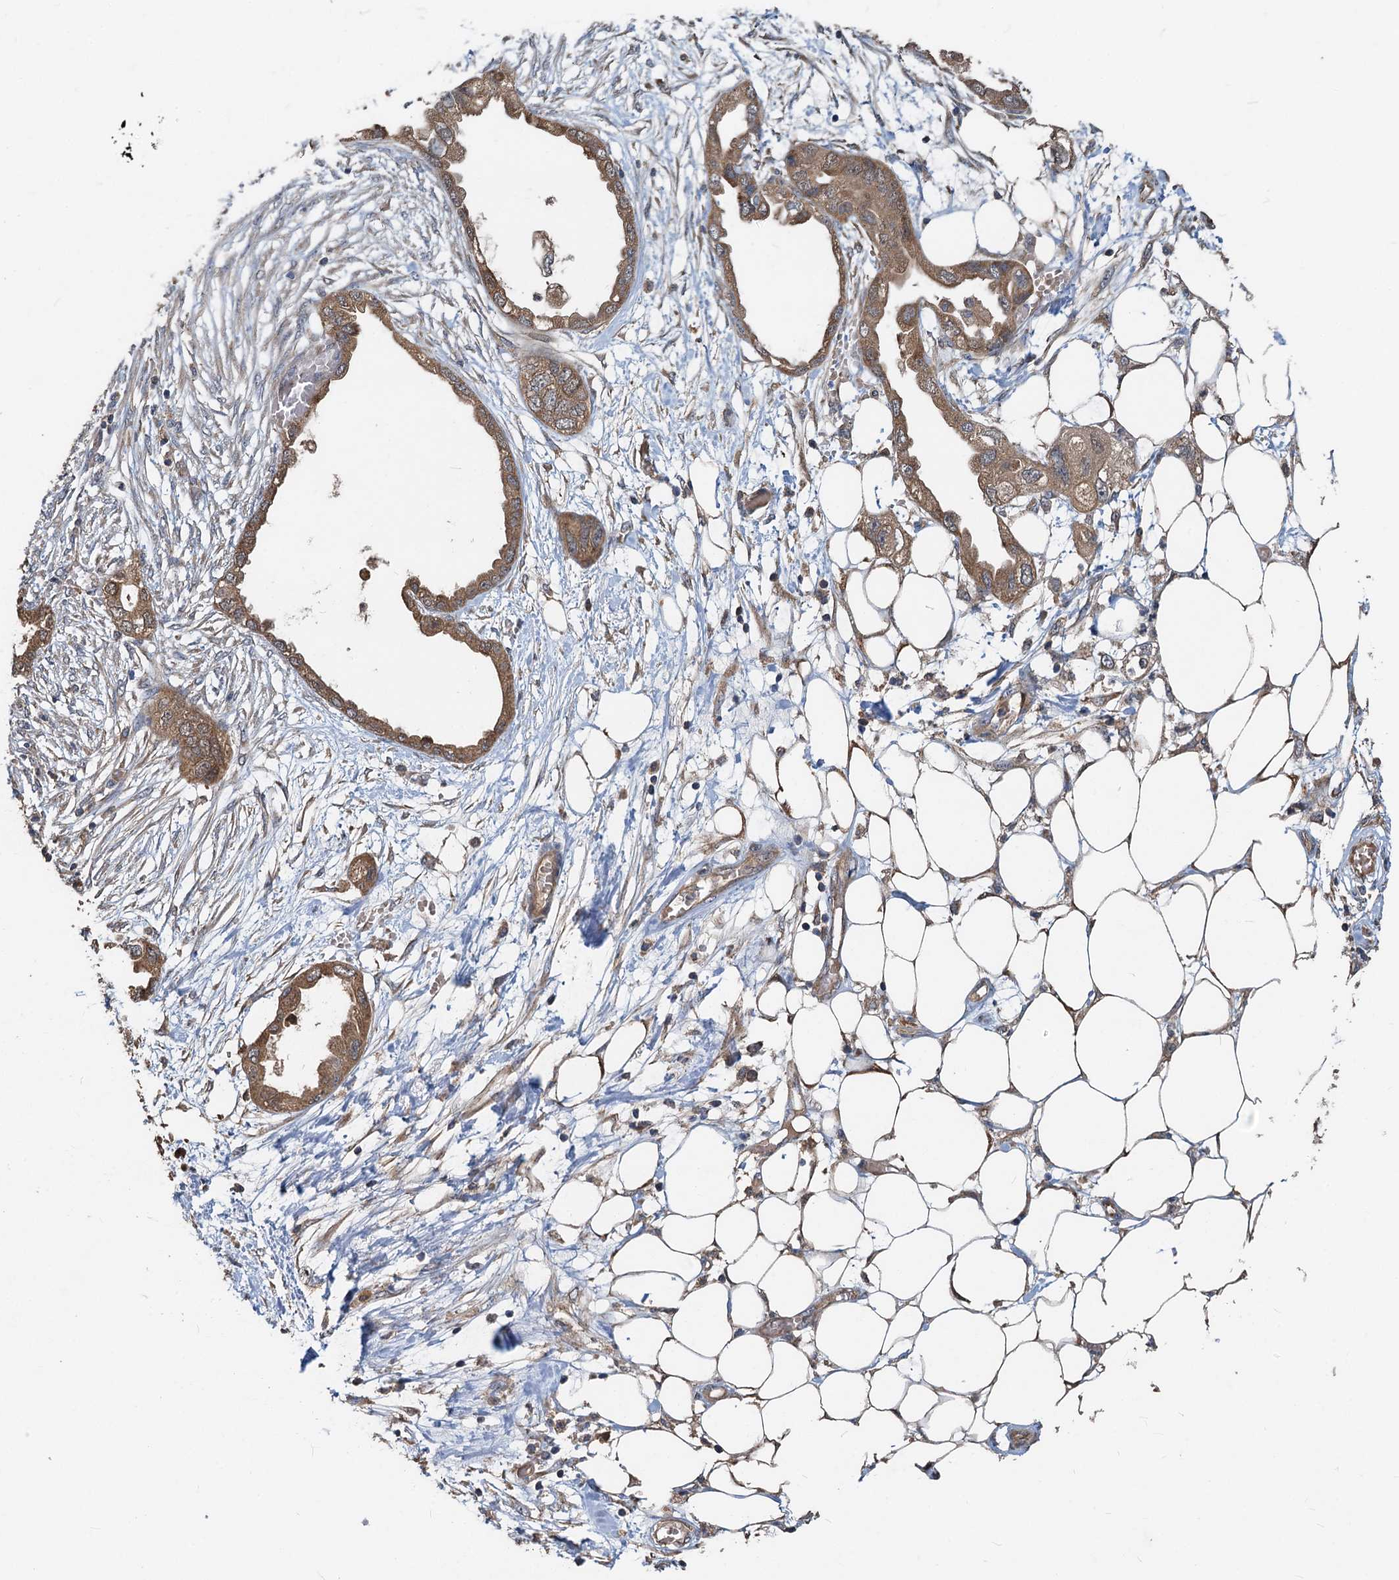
{"staining": {"intensity": "moderate", "quantity": ">75%", "location": "cytoplasmic/membranous"}, "tissue": "endometrial cancer", "cell_type": "Tumor cells", "image_type": "cancer", "snomed": [{"axis": "morphology", "description": "Adenocarcinoma, NOS"}, {"axis": "morphology", "description": "Adenocarcinoma, metastatic, NOS"}, {"axis": "topography", "description": "Adipose tissue"}, {"axis": "topography", "description": "Endometrium"}], "caption": "Moderate cytoplasmic/membranous protein staining is seen in approximately >75% of tumor cells in metastatic adenocarcinoma (endometrial).", "gene": "HYI", "patient": {"sex": "female", "age": 67}}